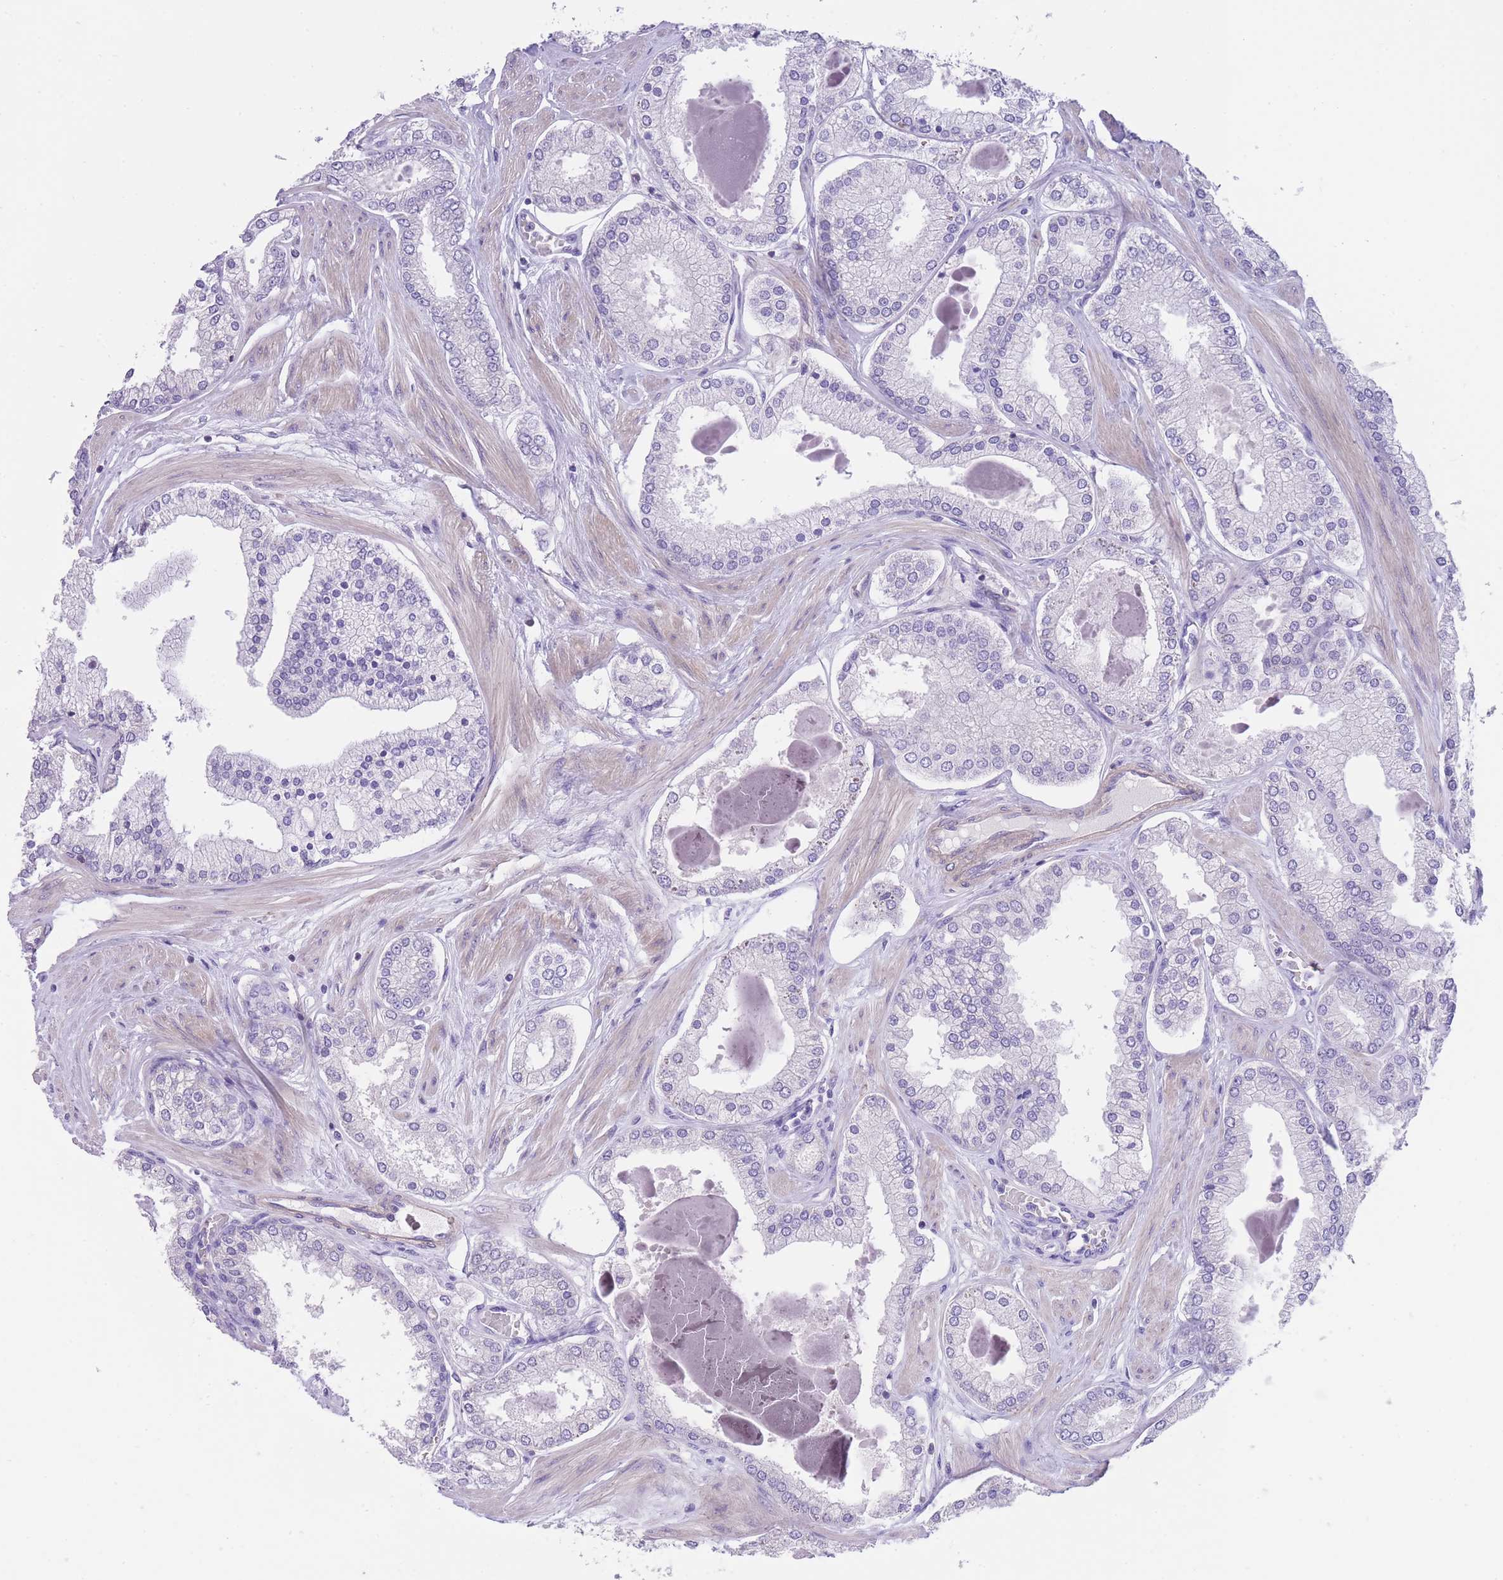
{"staining": {"intensity": "negative", "quantity": "none", "location": "none"}, "tissue": "prostate cancer", "cell_type": "Tumor cells", "image_type": "cancer", "snomed": [{"axis": "morphology", "description": "Adenocarcinoma, Low grade"}, {"axis": "topography", "description": "Prostate"}], "caption": "Prostate cancer stained for a protein using IHC reveals no expression tumor cells.", "gene": "LDB3", "patient": {"sex": "male", "age": 42}}